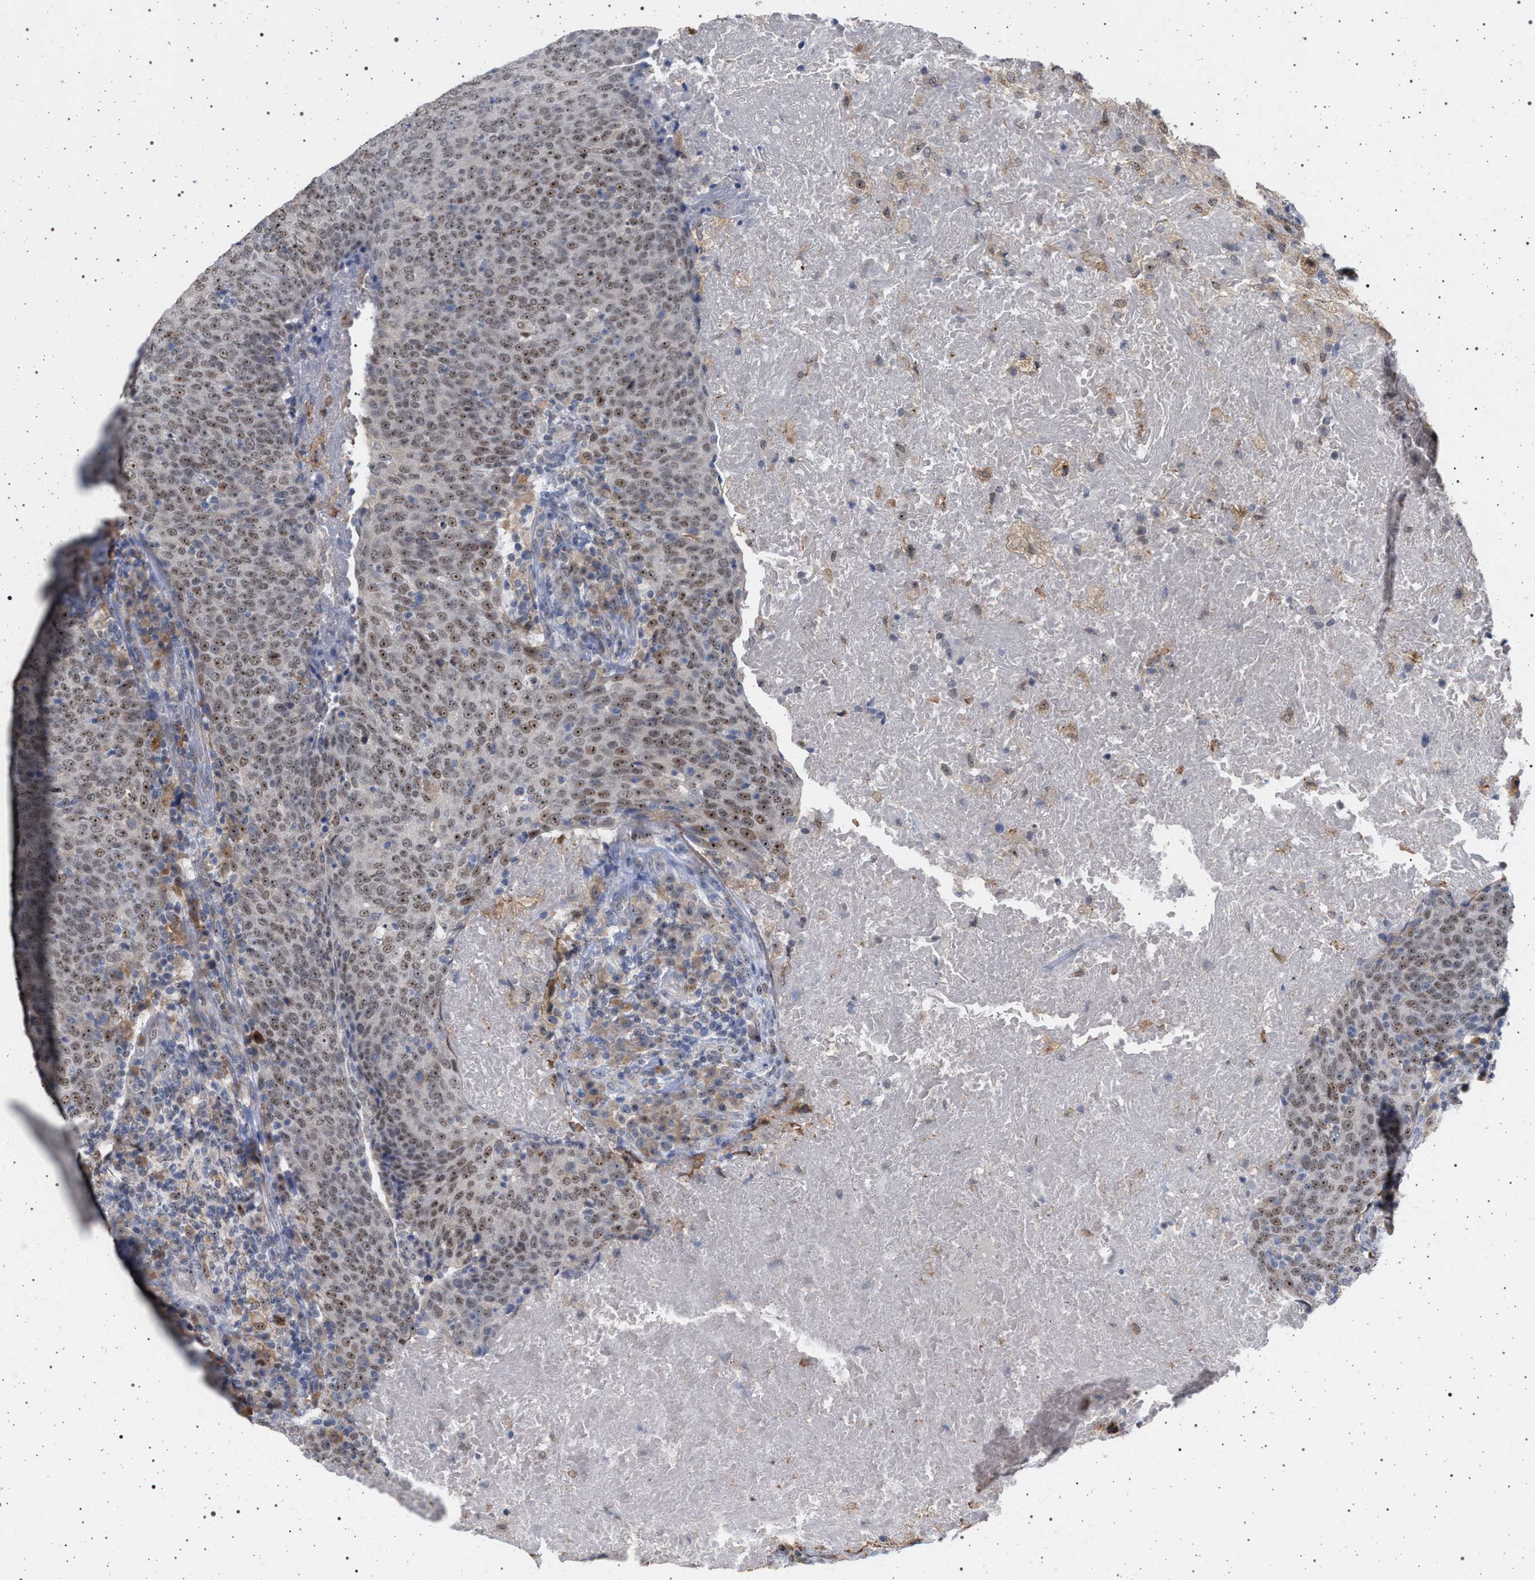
{"staining": {"intensity": "moderate", "quantity": ">75%", "location": "nuclear"}, "tissue": "head and neck cancer", "cell_type": "Tumor cells", "image_type": "cancer", "snomed": [{"axis": "morphology", "description": "Squamous cell carcinoma, NOS"}, {"axis": "morphology", "description": "Squamous cell carcinoma, metastatic, NOS"}, {"axis": "topography", "description": "Lymph node"}, {"axis": "topography", "description": "Head-Neck"}], "caption": "IHC photomicrograph of human squamous cell carcinoma (head and neck) stained for a protein (brown), which reveals medium levels of moderate nuclear expression in about >75% of tumor cells.", "gene": "ELAC2", "patient": {"sex": "male", "age": 62}}